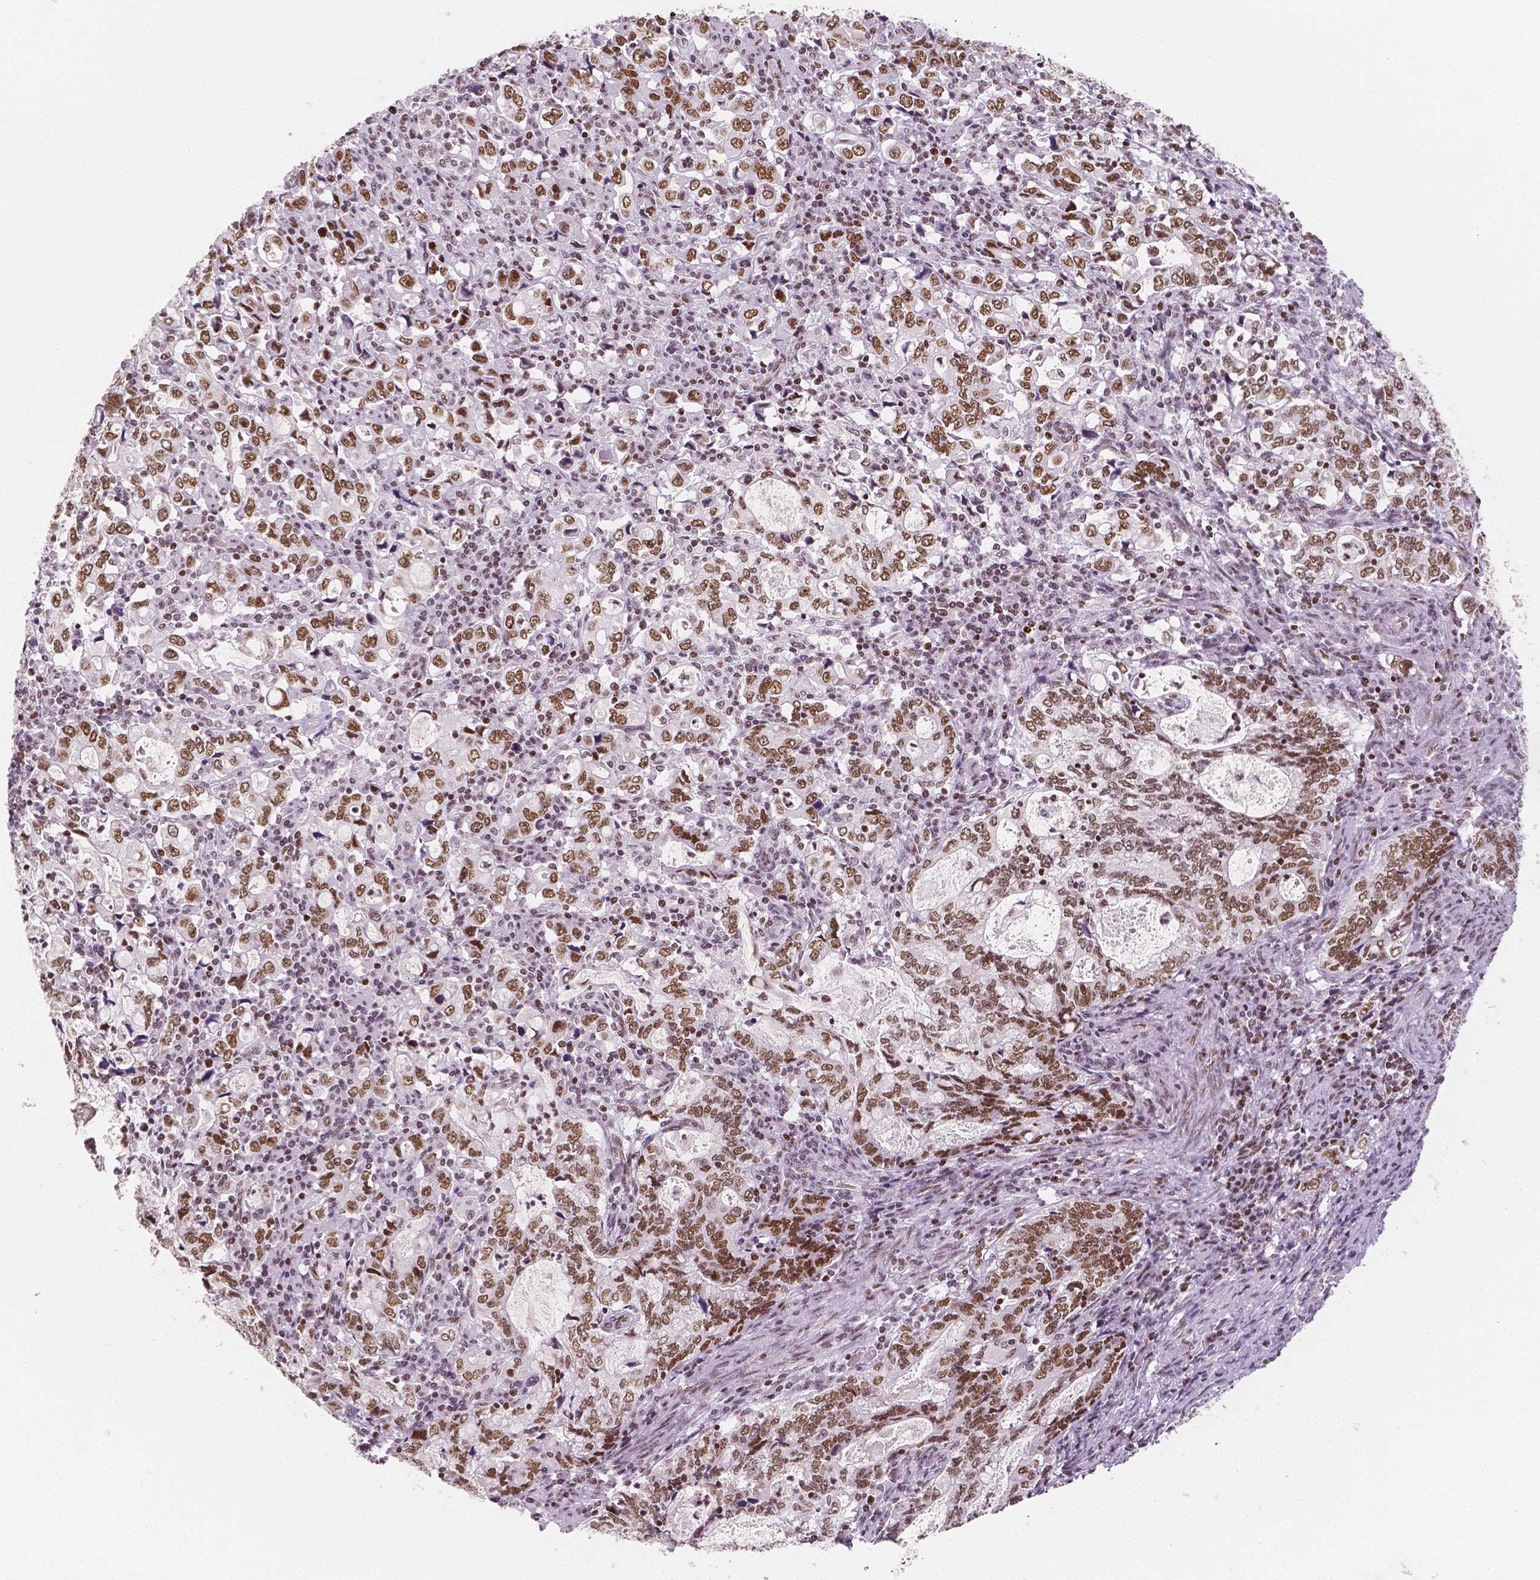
{"staining": {"intensity": "moderate", "quantity": ">75%", "location": "nuclear"}, "tissue": "stomach cancer", "cell_type": "Tumor cells", "image_type": "cancer", "snomed": [{"axis": "morphology", "description": "Adenocarcinoma, NOS"}, {"axis": "topography", "description": "Stomach, lower"}], "caption": "Immunohistochemical staining of human stomach adenocarcinoma exhibits medium levels of moderate nuclear positivity in approximately >75% of tumor cells.", "gene": "HDAC1", "patient": {"sex": "female", "age": 72}}